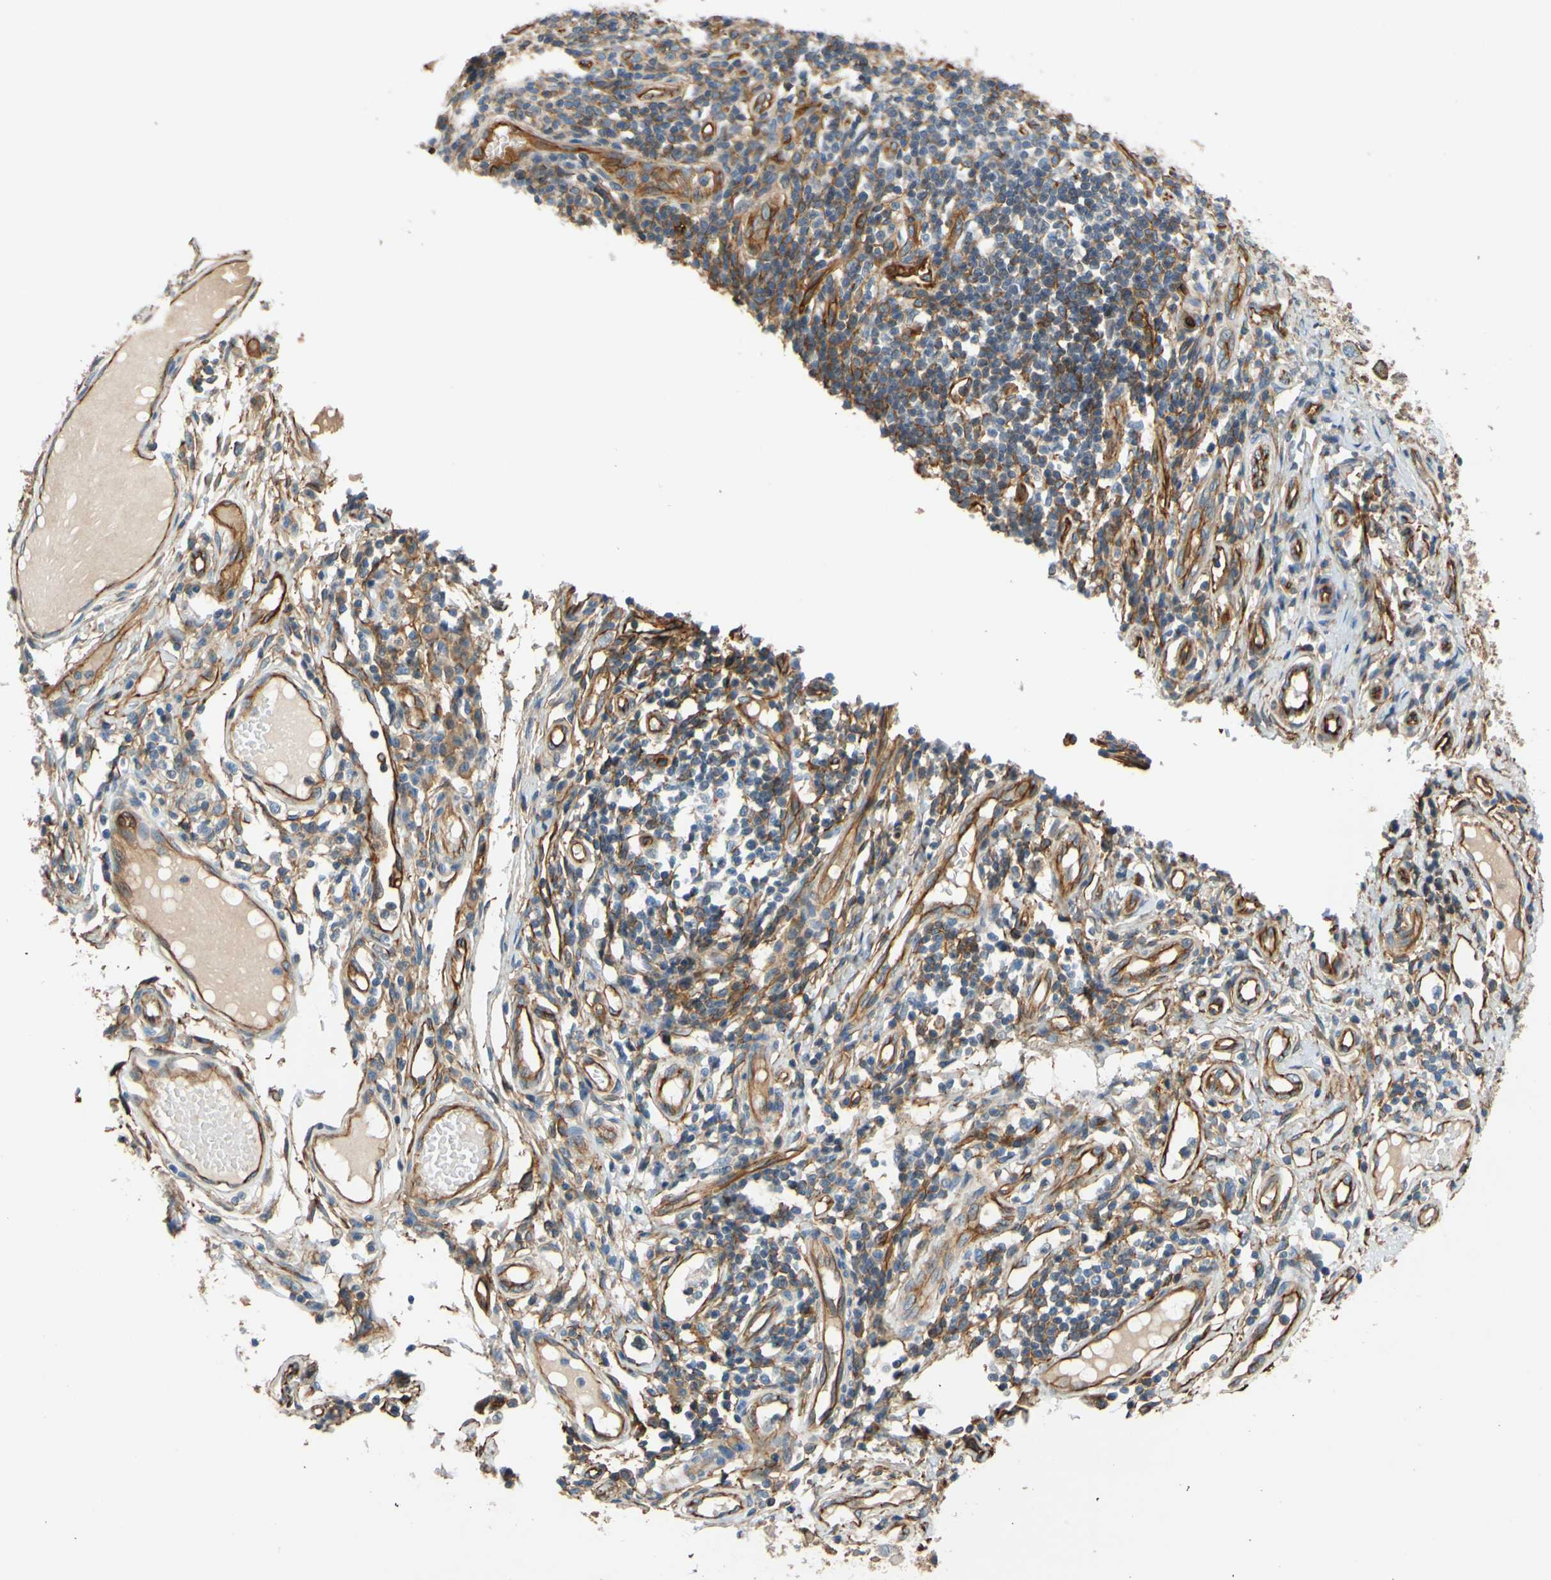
{"staining": {"intensity": "weak", "quantity": ">75%", "location": "cytoplasmic/membranous"}, "tissue": "skin cancer", "cell_type": "Tumor cells", "image_type": "cancer", "snomed": [{"axis": "morphology", "description": "Normal tissue, NOS"}, {"axis": "morphology", "description": "Basal cell carcinoma"}, {"axis": "topography", "description": "Skin"}], "caption": "IHC photomicrograph of human skin basal cell carcinoma stained for a protein (brown), which reveals low levels of weak cytoplasmic/membranous staining in approximately >75% of tumor cells.", "gene": "SPTAN1", "patient": {"sex": "male", "age": 87}}